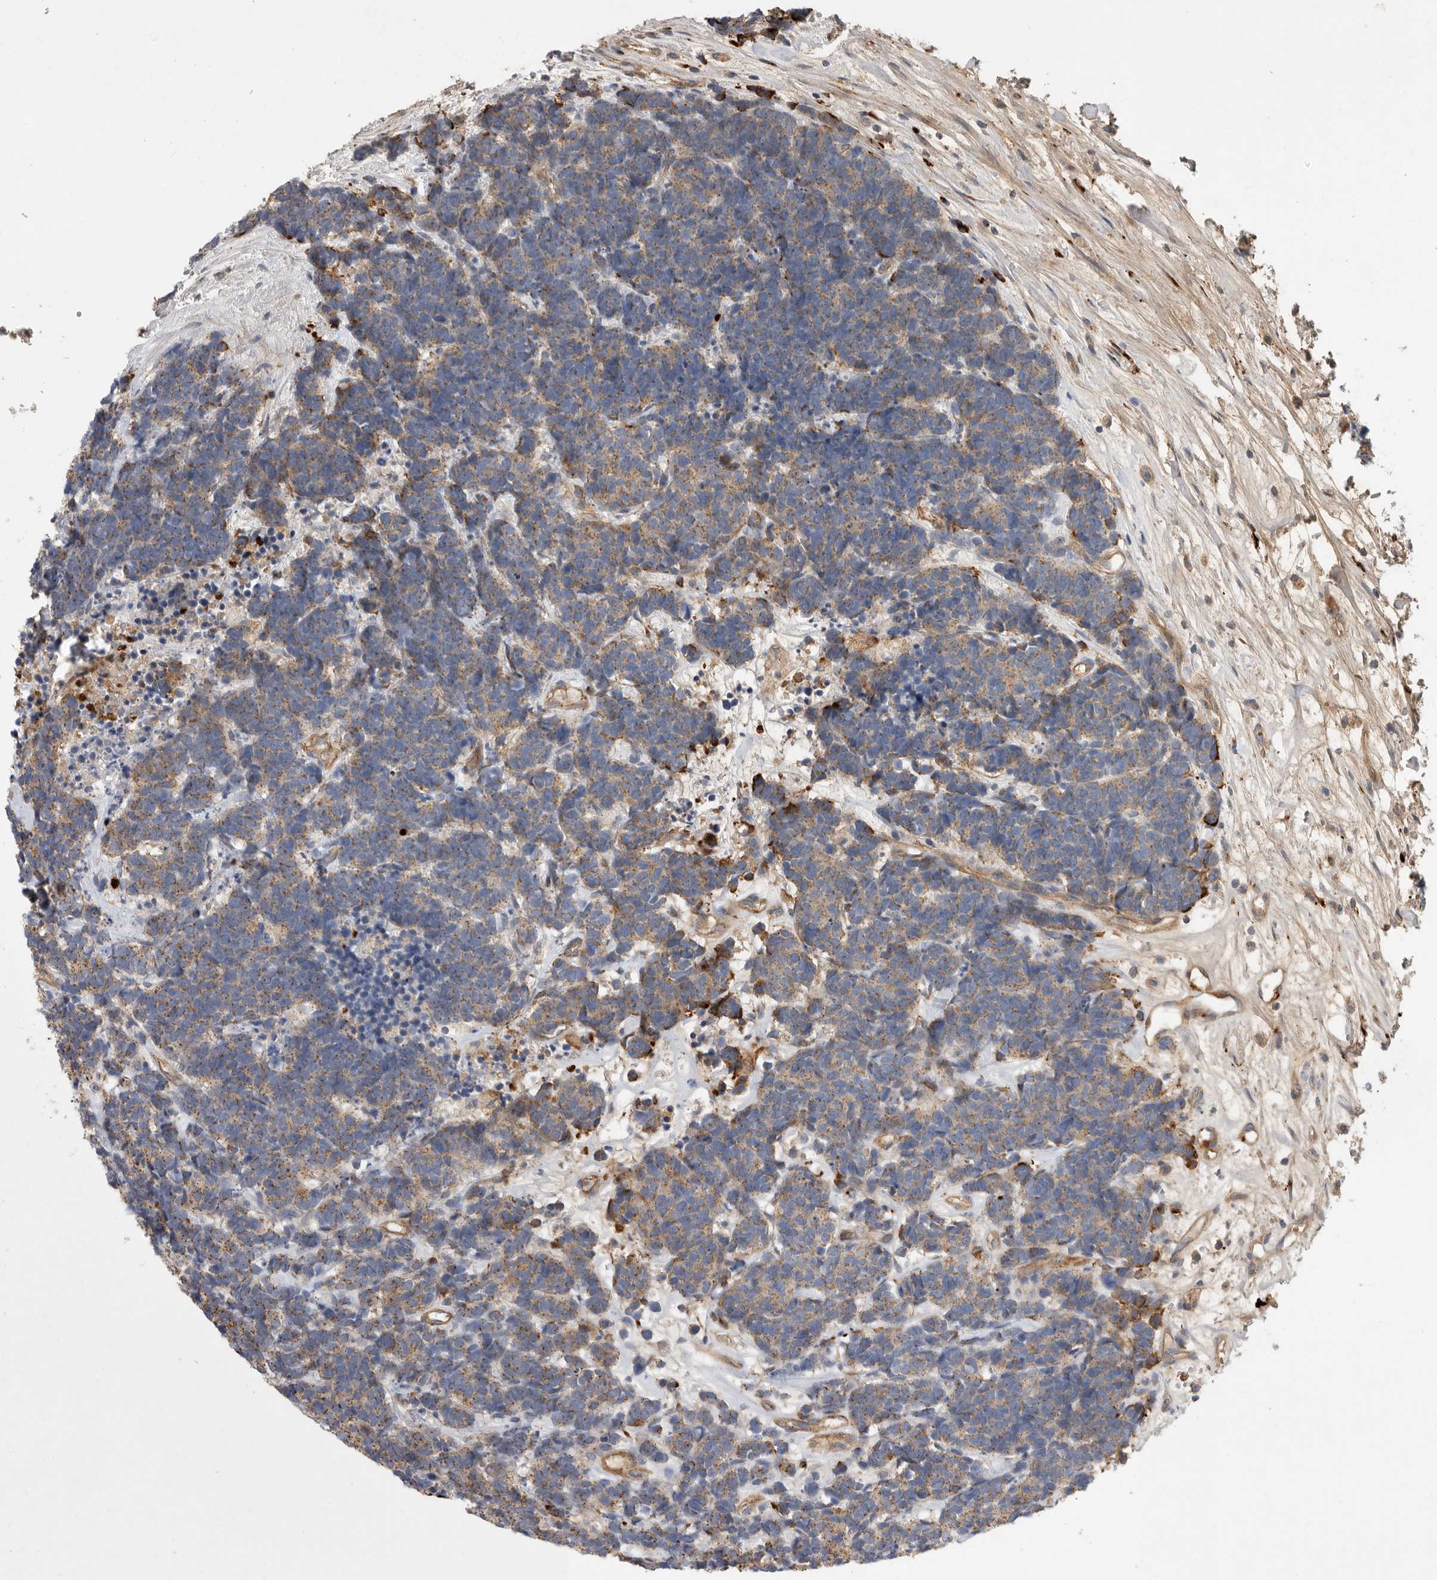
{"staining": {"intensity": "moderate", "quantity": ">75%", "location": "cytoplasmic/membranous"}, "tissue": "carcinoid", "cell_type": "Tumor cells", "image_type": "cancer", "snomed": [{"axis": "morphology", "description": "Carcinoma, NOS"}, {"axis": "morphology", "description": "Carcinoid, malignant, NOS"}, {"axis": "topography", "description": "Urinary bladder"}], "caption": "Immunohistochemical staining of carcinoid exhibits moderate cytoplasmic/membranous protein expression in approximately >75% of tumor cells.", "gene": "MLPH", "patient": {"sex": "male", "age": 57}}